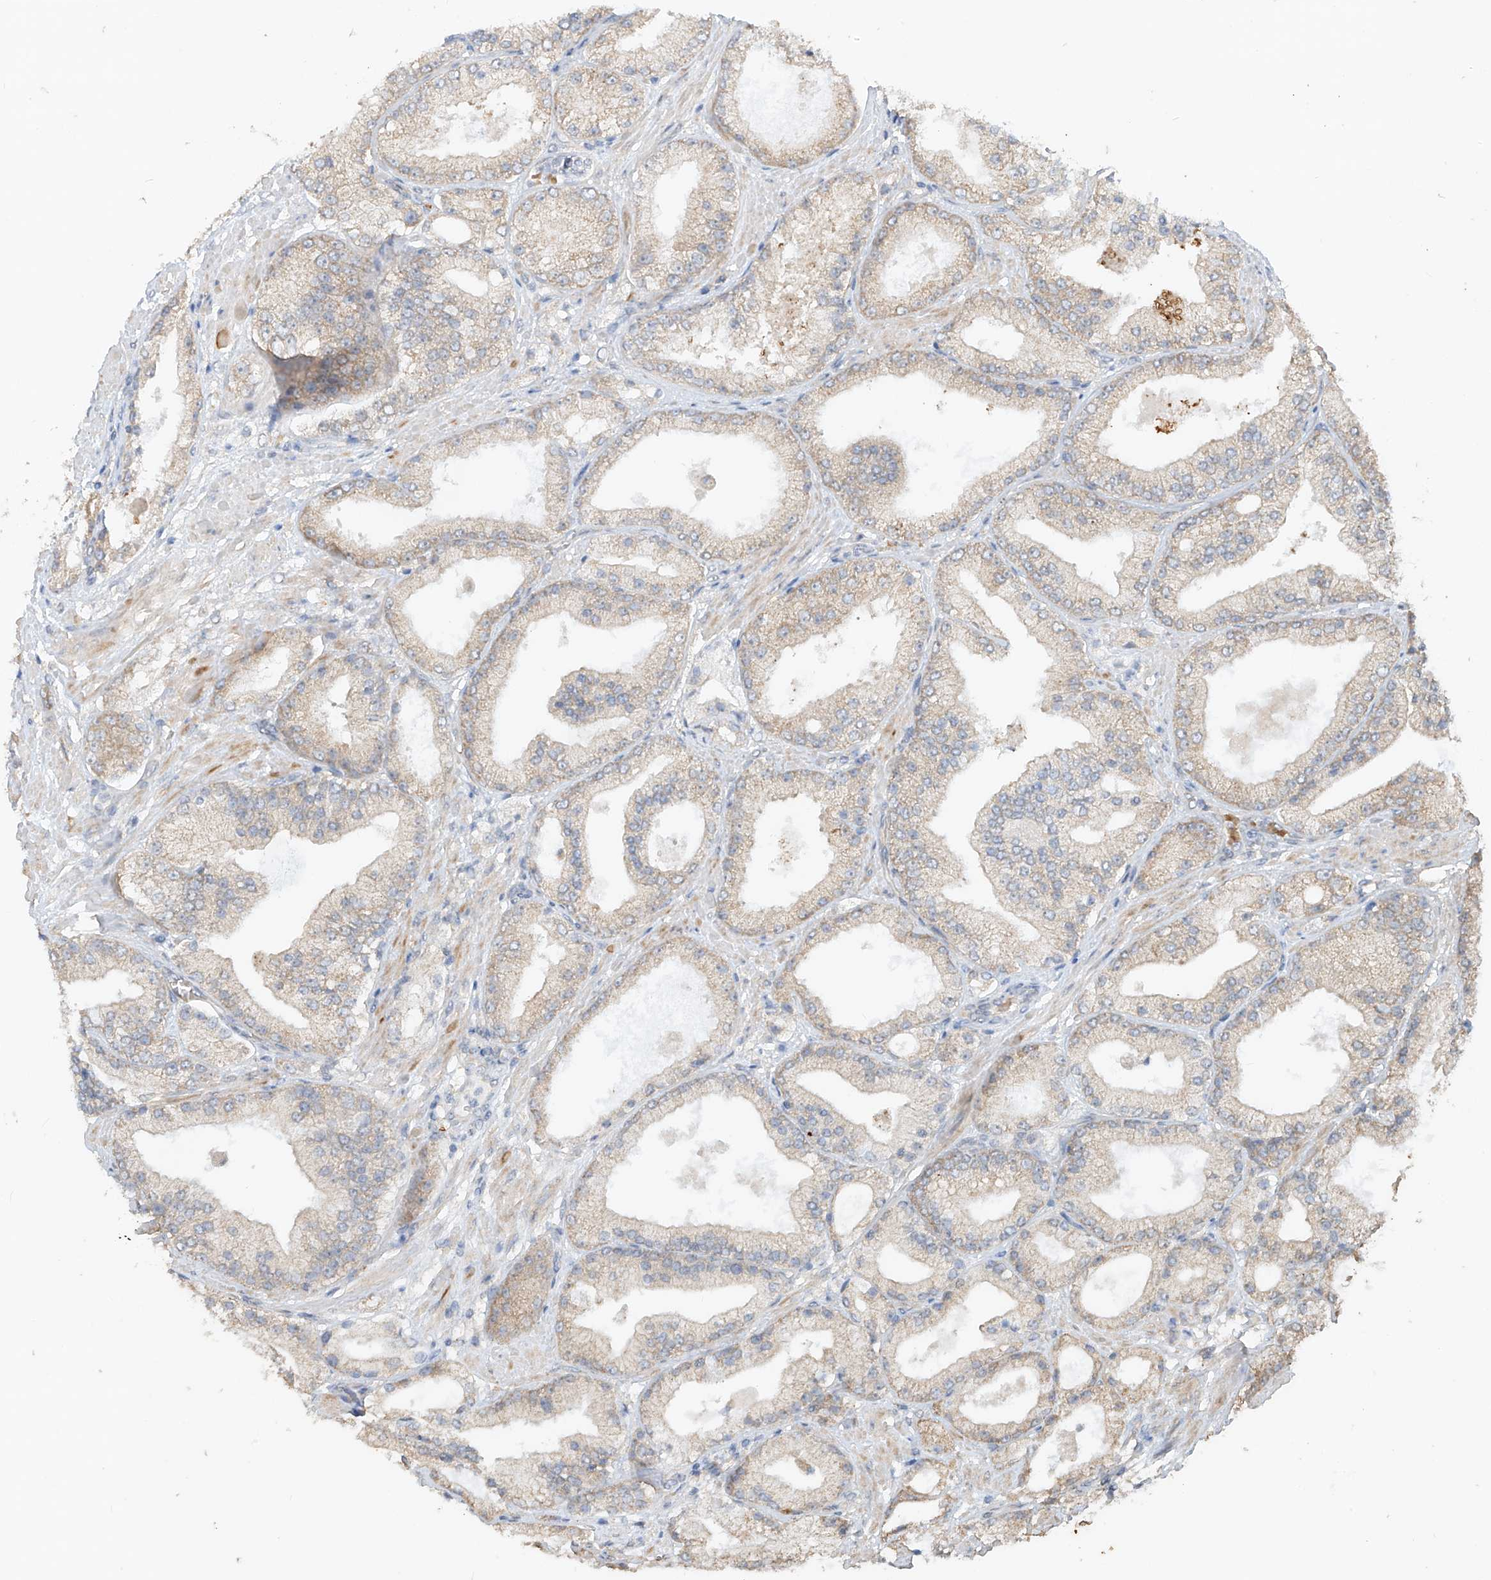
{"staining": {"intensity": "weak", "quantity": "25%-75%", "location": "cytoplasmic/membranous"}, "tissue": "prostate cancer", "cell_type": "Tumor cells", "image_type": "cancer", "snomed": [{"axis": "morphology", "description": "Adenocarcinoma, Low grade"}, {"axis": "topography", "description": "Prostate"}], "caption": "DAB (3,3'-diaminobenzidine) immunohistochemical staining of human prostate cancer (adenocarcinoma (low-grade)) displays weak cytoplasmic/membranous protein expression in about 25%-75% of tumor cells. The staining was performed using DAB (3,3'-diaminobenzidine), with brown indicating positive protein expression. Nuclei are stained blue with hematoxylin.", "gene": "MTUS2", "patient": {"sex": "male", "age": 67}}